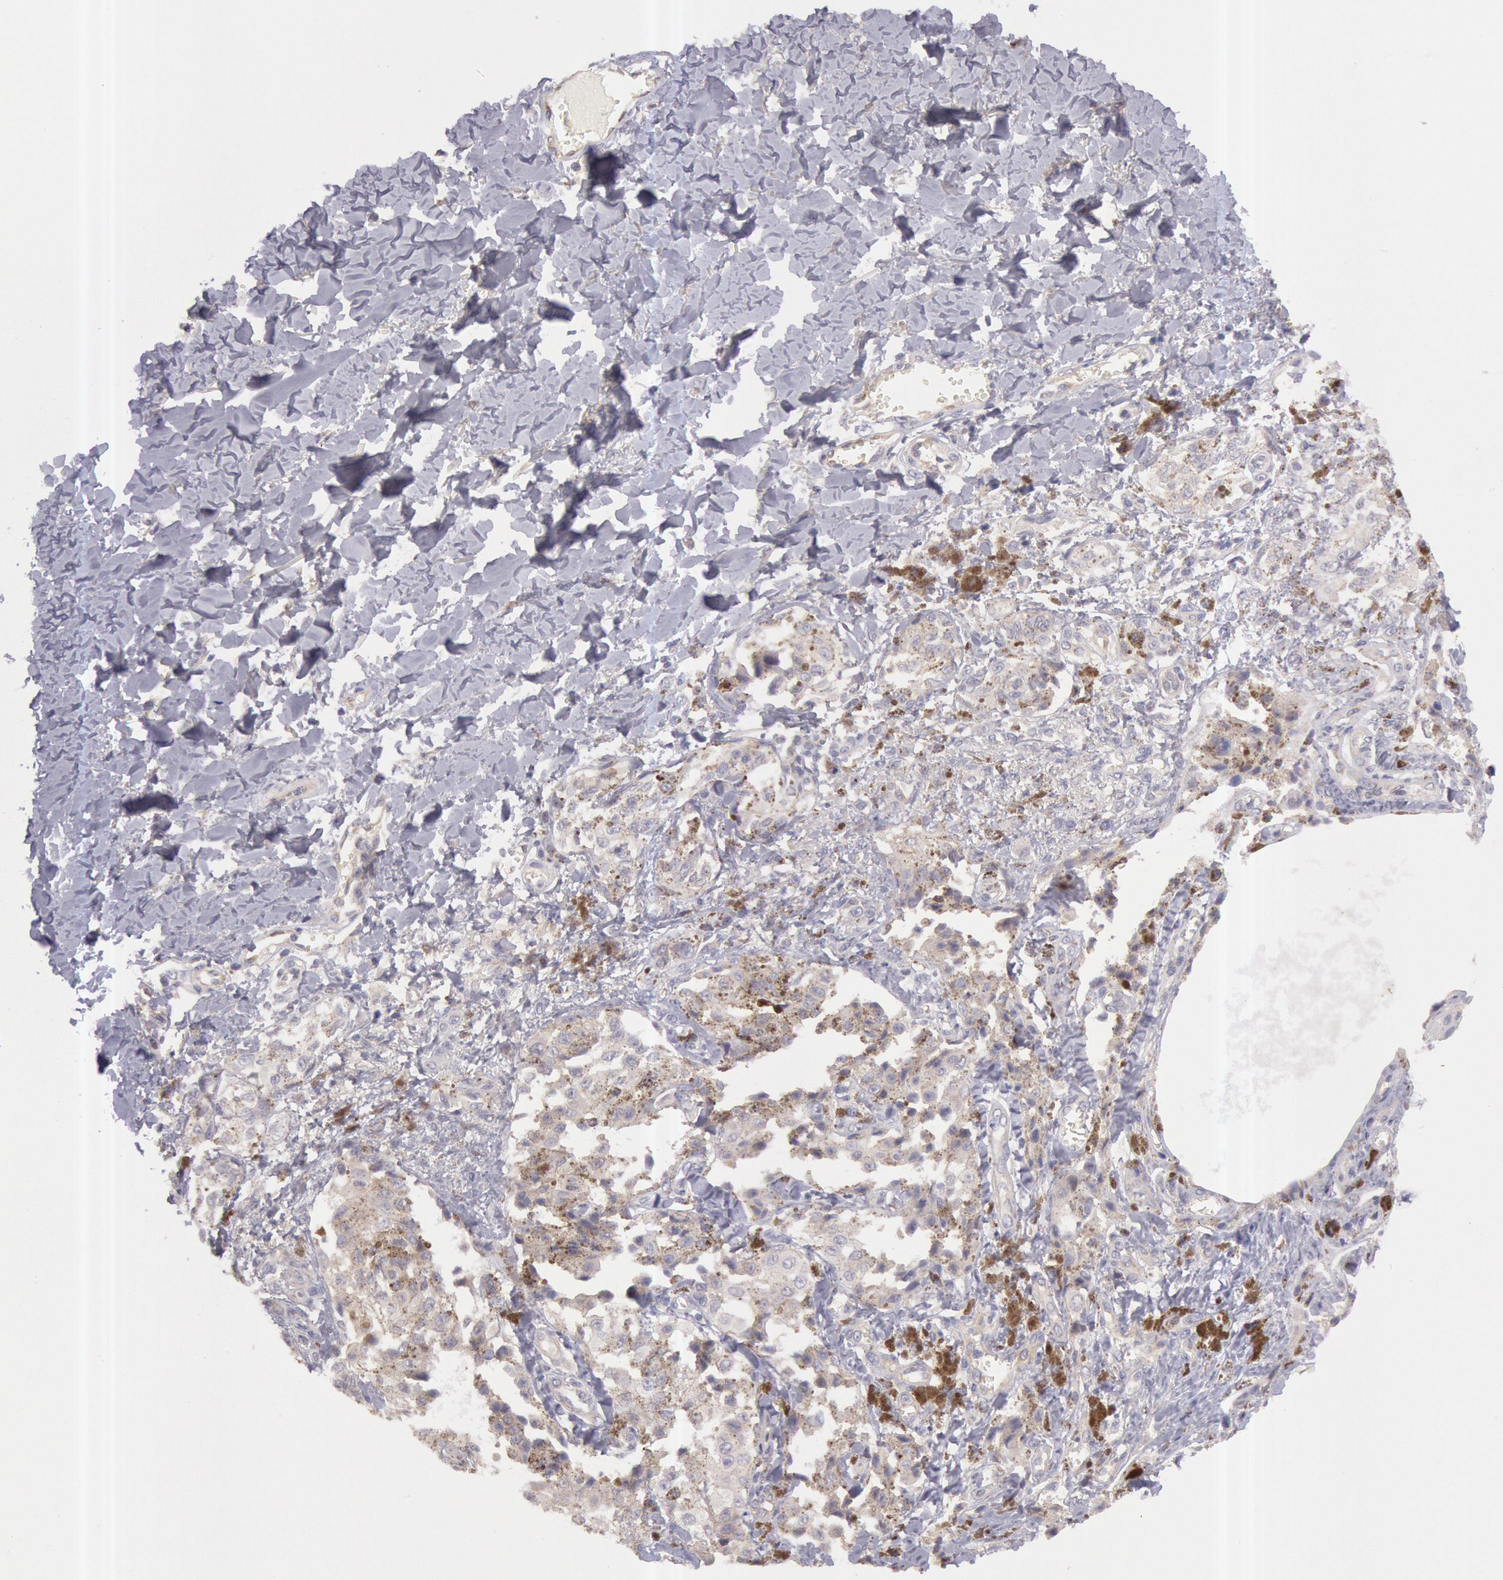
{"staining": {"intensity": "negative", "quantity": "none", "location": "none"}, "tissue": "melanoma", "cell_type": "Tumor cells", "image_type": "cancer", "snomed": [{"axis": "morphology", "description": "Malignant melanoma, NOS"}, {"axis": "topography", "description": "Skin"}], "caption": "A high-resolution photomicrograph shows immunohistochemistry staining of melanoma, which demonstrates no significant staining in tumor cells.", "gene": "AMOTL1", "patient": {"sex": "female", "age": 82}}